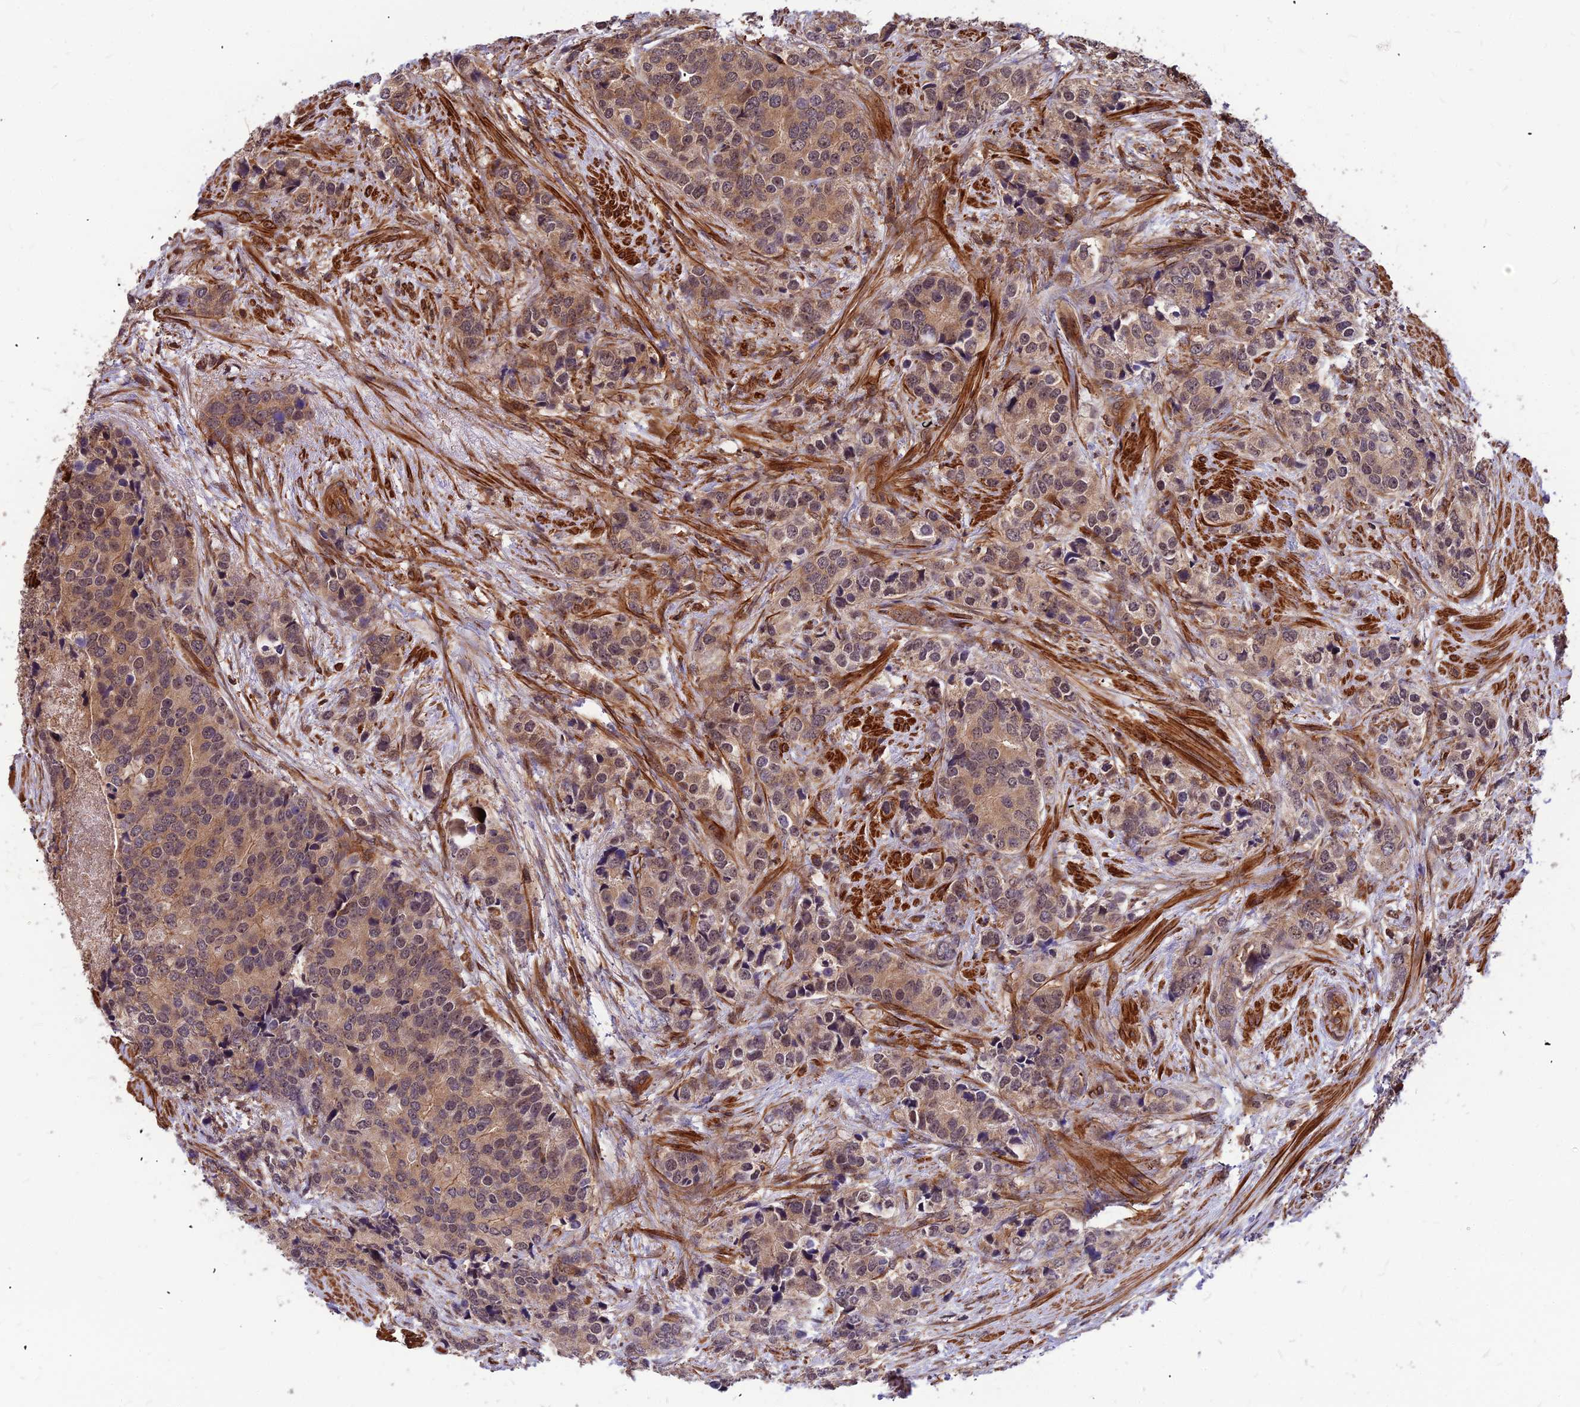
{"staining": {"intensity": "moderate", "quantity": ">75%", "location": "cytoplasmic/membranous,nuclear"}, "tissue": "prostate cancer", "cell_type": "Tumor cells", "image_type": "cancer", "snomed": [{"axis": "morphology", "description": "Adenocarcinoma, High grade"}, {"axis": "topography", "description": "Prostate"}], "caption": "About >75% of tumor cells in adenocarcinoma (high-grade) (prostate) demonstrate moderate cytoplasmic/membranous and nuclear protein staining as visualized by brown immunohistochemical staining.", "gene": "ZNF467", "patient": {"sex": "male", "age": 62}}